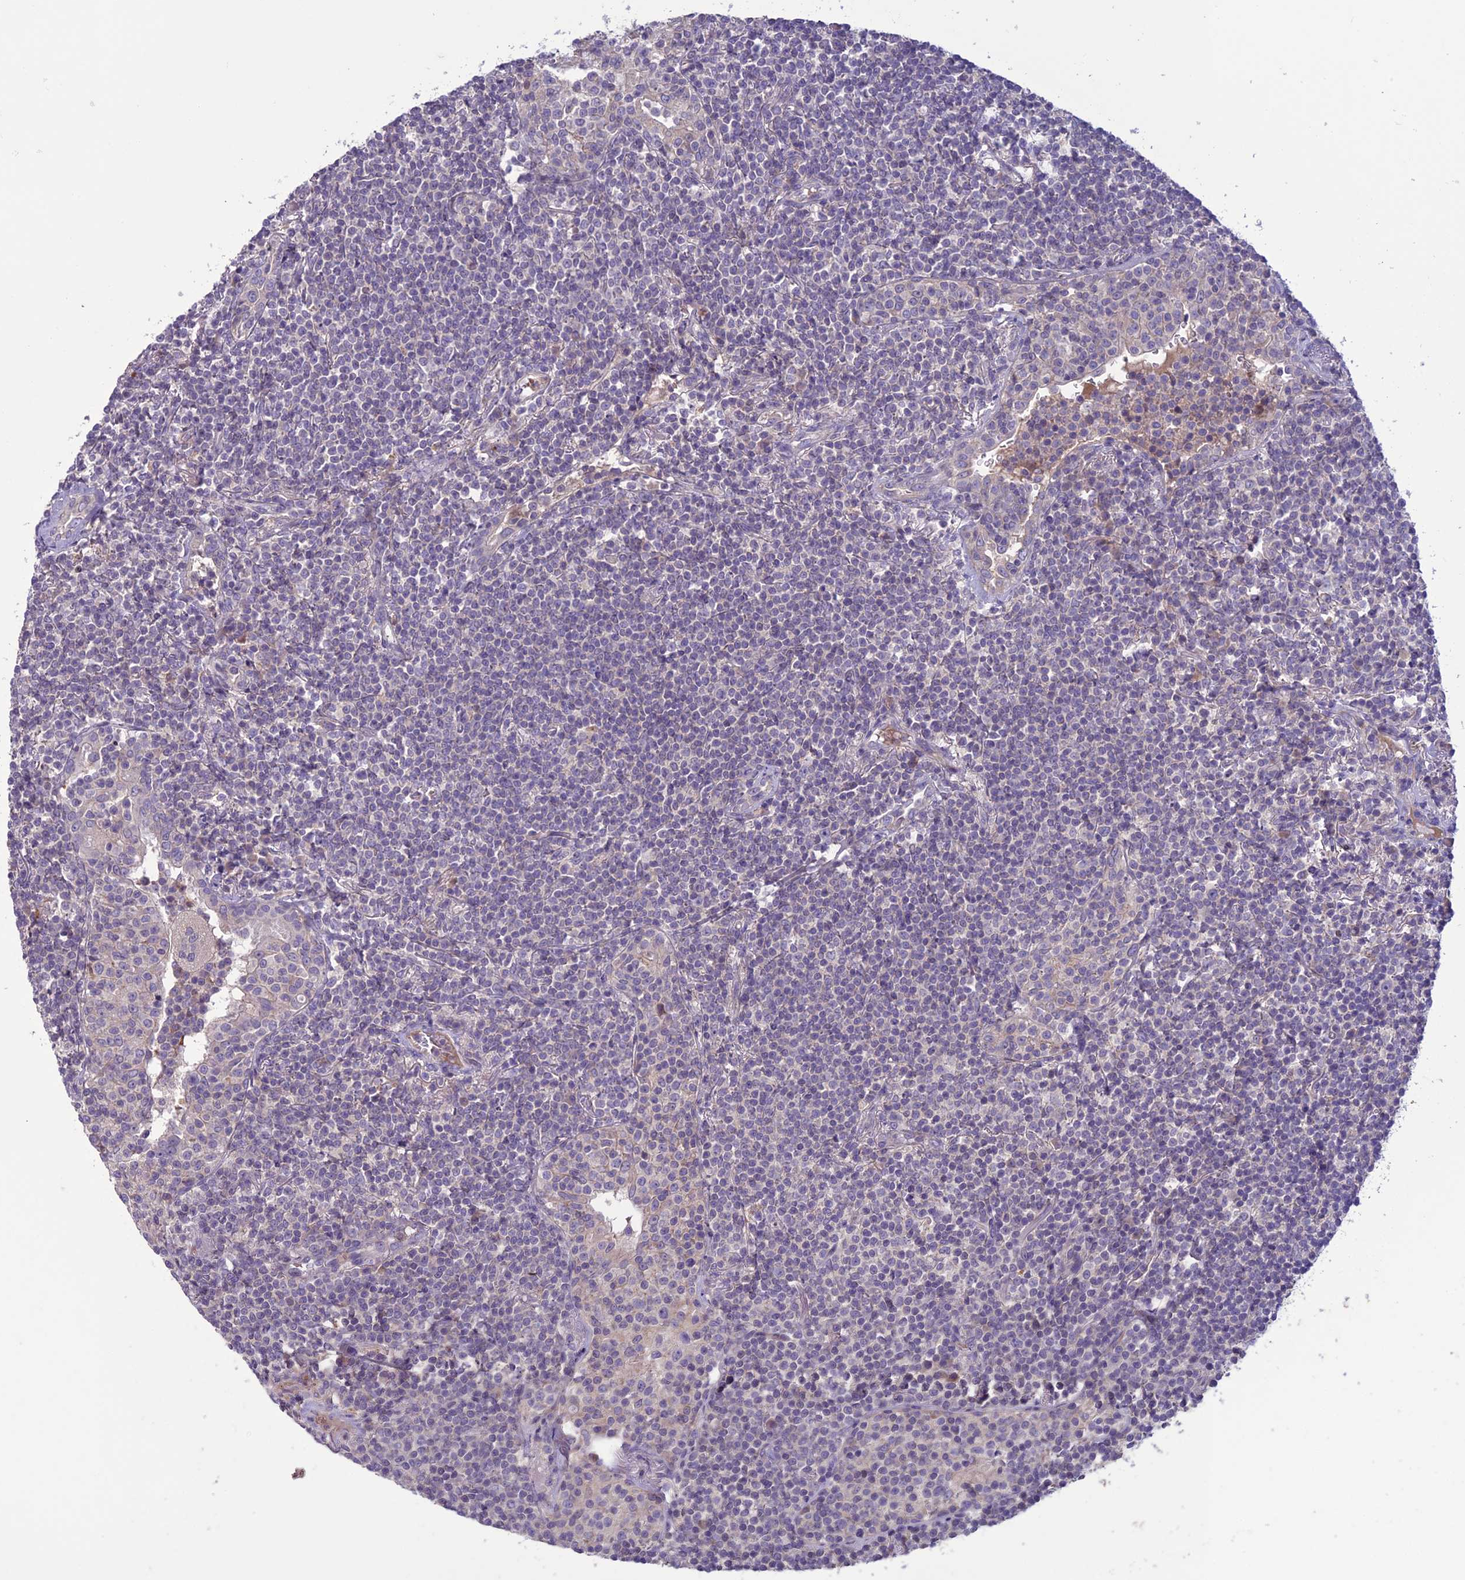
{"staining": {"intensity": "negative", "quantity": "none", "location": "none"}, "tissue": "lymphoma", "cell_type": "Tumor cells", "image_type": "cancer", "snomed": [{"axis": "morphology", "description": "Malignant lymphoma, non-Hodgkin's type, Low grade"}, {"axis": "topography", "description": "Lung"}], "caption": "A histopathology image of human malignant lymphoma, non-Hodgkin's type (low-grade) is negative for staining in tumor cells.", "gene": "C2orf76", "patient": {"sex": "female", "age": 71}}